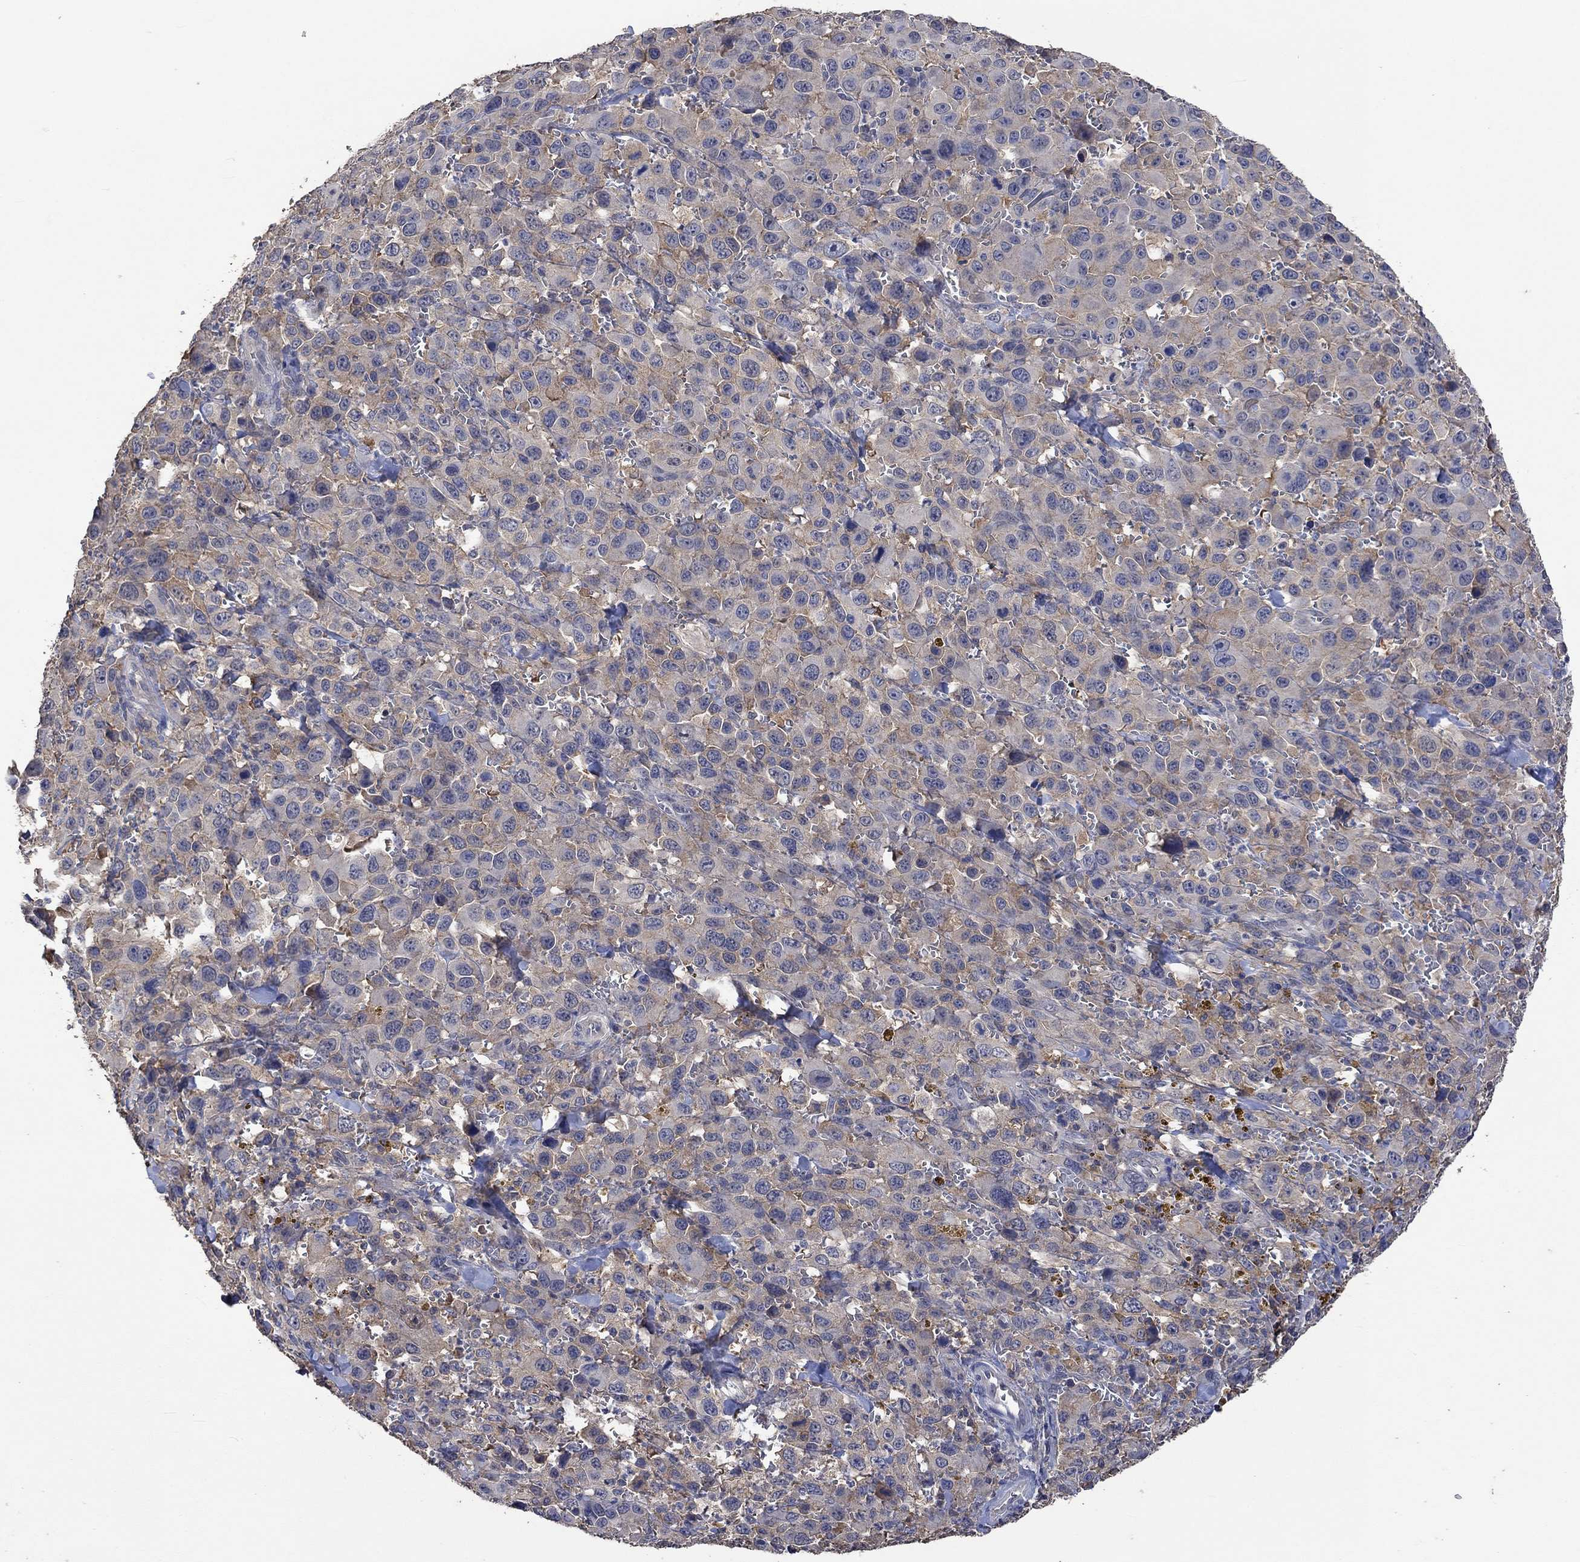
{"staining": {"intensity": "weak", "quantity": "<25%", "location": "cytoplasmic/membranous"}, "tissue": "melanoma", "cell_type": "Tumor cells", "image_type": "cancer", "snomed": [{"axis": "morphology", "description": "Malignant melanoma, NOS"}, {"axis": "topography", "description": "Skin"}], "caption": "DAB (3,3'-diaminobenzidine) immunohistochemical staining of human malignant melanoma exhibits no significant expression in tumor cells.", "gene": "PTPN20", "patient": {"sex": "female", "age": 91}}